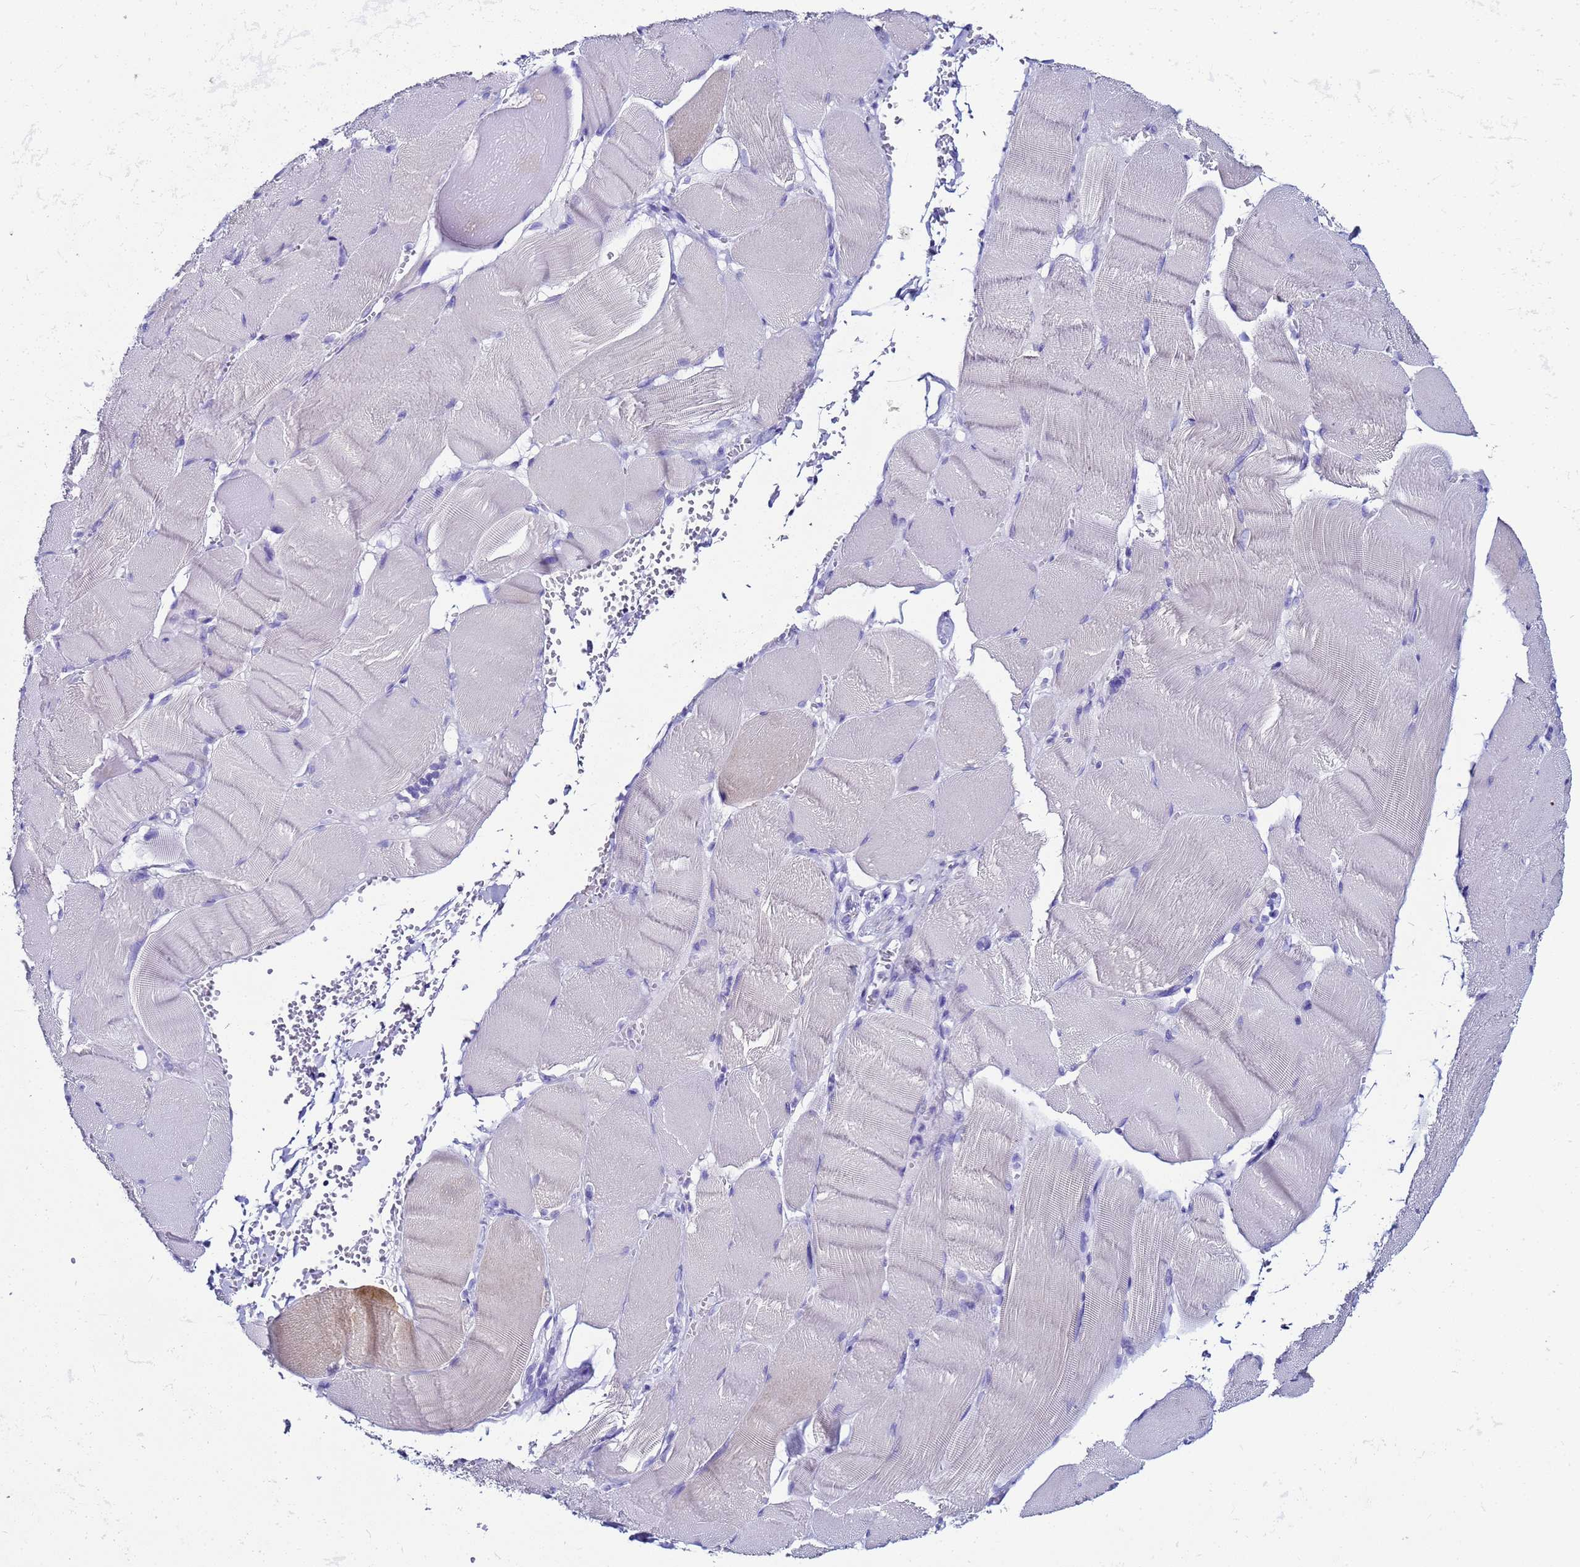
{"staining": {"intensity": "negative", "quantity": "none", "location": "none"}, "tissue": "adipose tissue", "cell_type": "Adipocytes", "image_type": "normal", "snomed": [{"axis": "morphology", "description": "Normal tissue, NOS"}, {"axis": "topography", "description": "Skeletal muscle"}, {"axis": "topography", "description": "Peripheral nerve tissue"}], "caption": "High magnification brightfield microscopy of benign adipose tissue stained with DAB (brown) and counterstained with hematoxylin (blue): adipocytes show no significant expression. (DAB IHC visualized using brightfield microscopy, high magnification).", "gene": "CKB", "patient": {"sex": "female", "age": 55}}